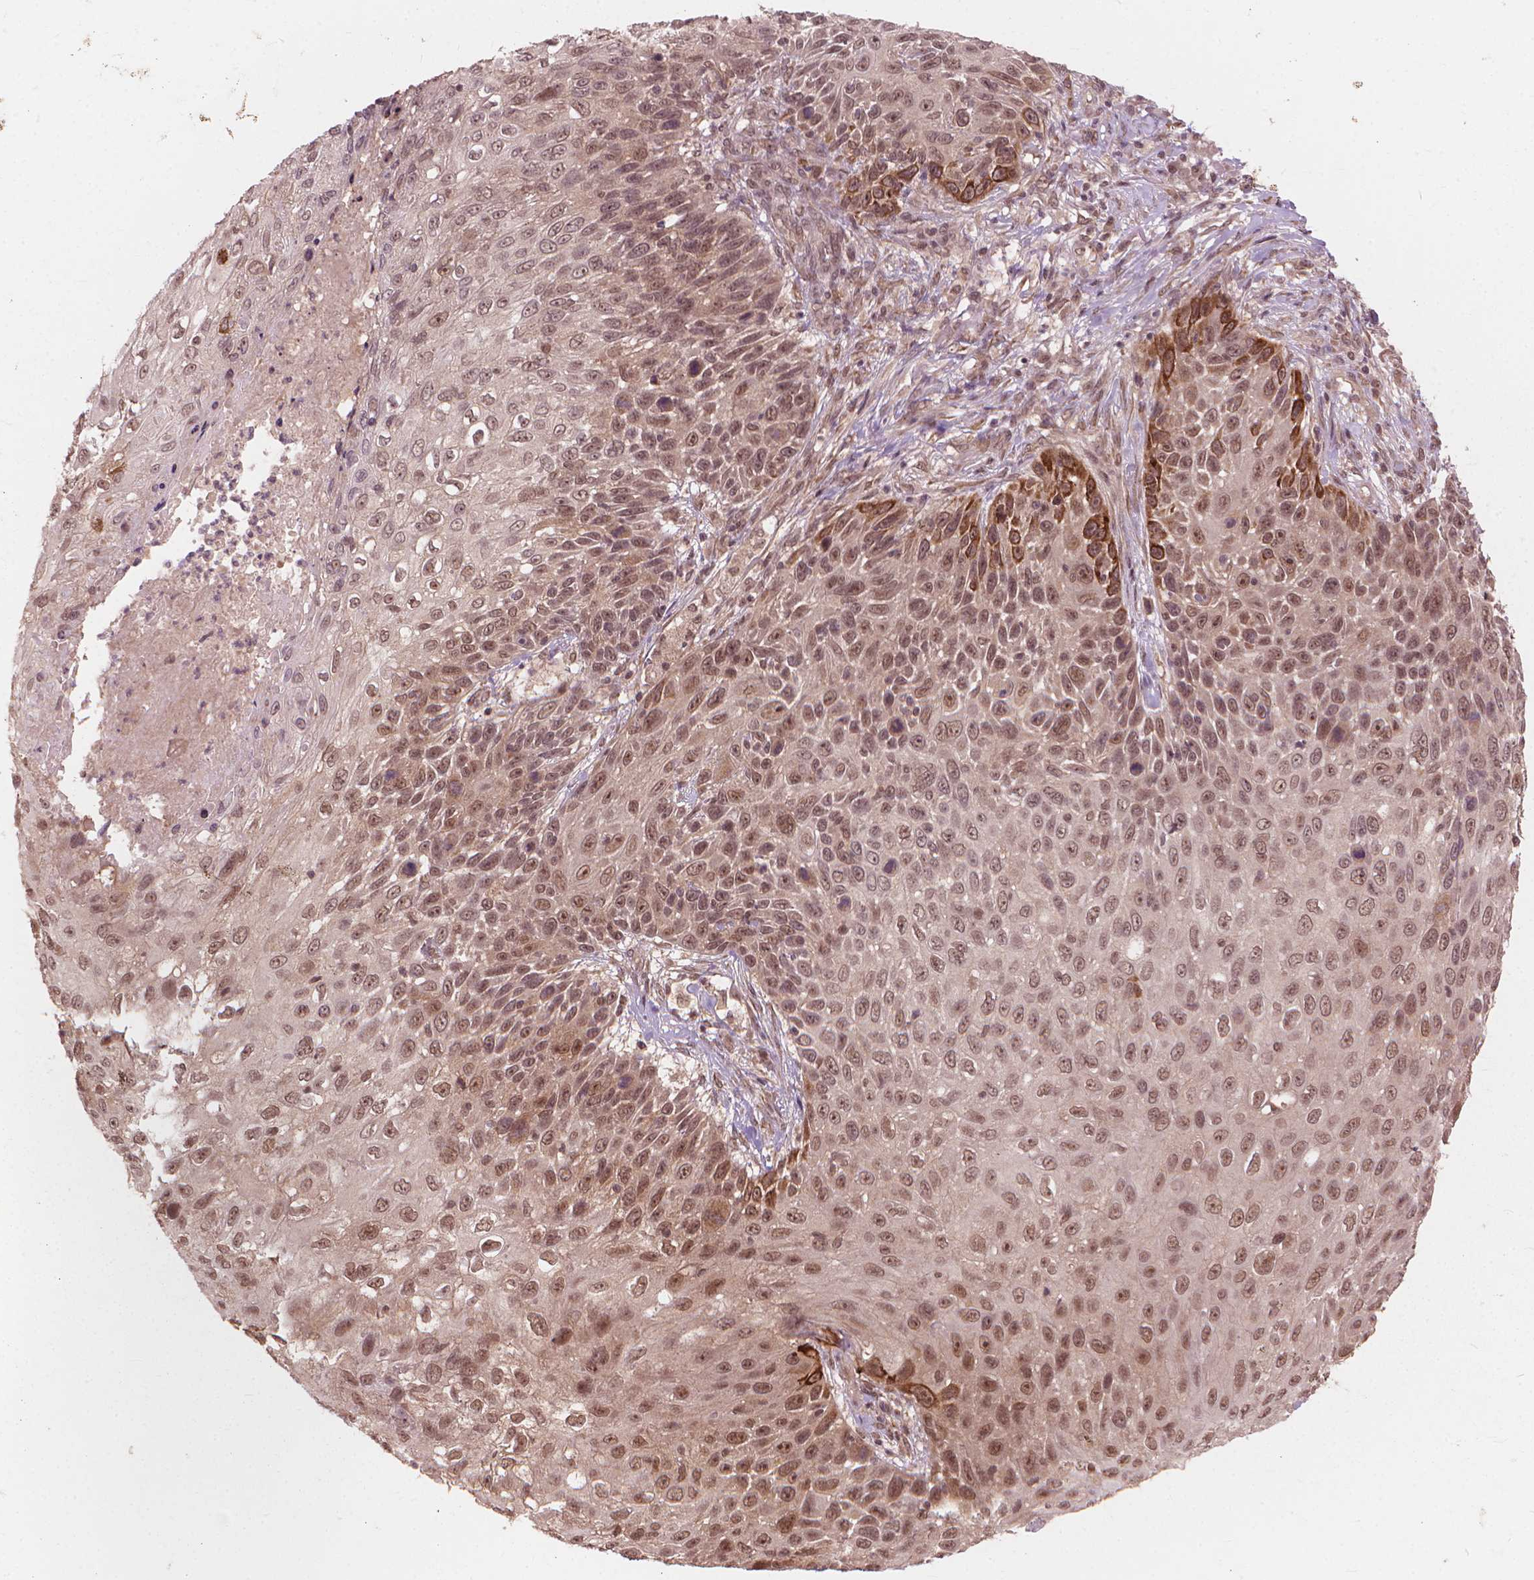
{"staining": {"intensity": "moderate", "quantity": ">75%", "location": "nuclear"}, "tissue": "skin cancer", "cell_type": "Tumor cells", "image_type": "cancer", "snomed": [{"axis": "morphology", "description": "Squamous cell carcinoma, NOS"}, {"axis": "topography", "description": "Skin"}], "caption": "The immunohistochemical stain shows moderate nuclear expression in tumor cells of skin cancer (squamous cell carcinoma) tissue.", "gene": "SSU72", "patient": {"sex": "male", "age": 92}}